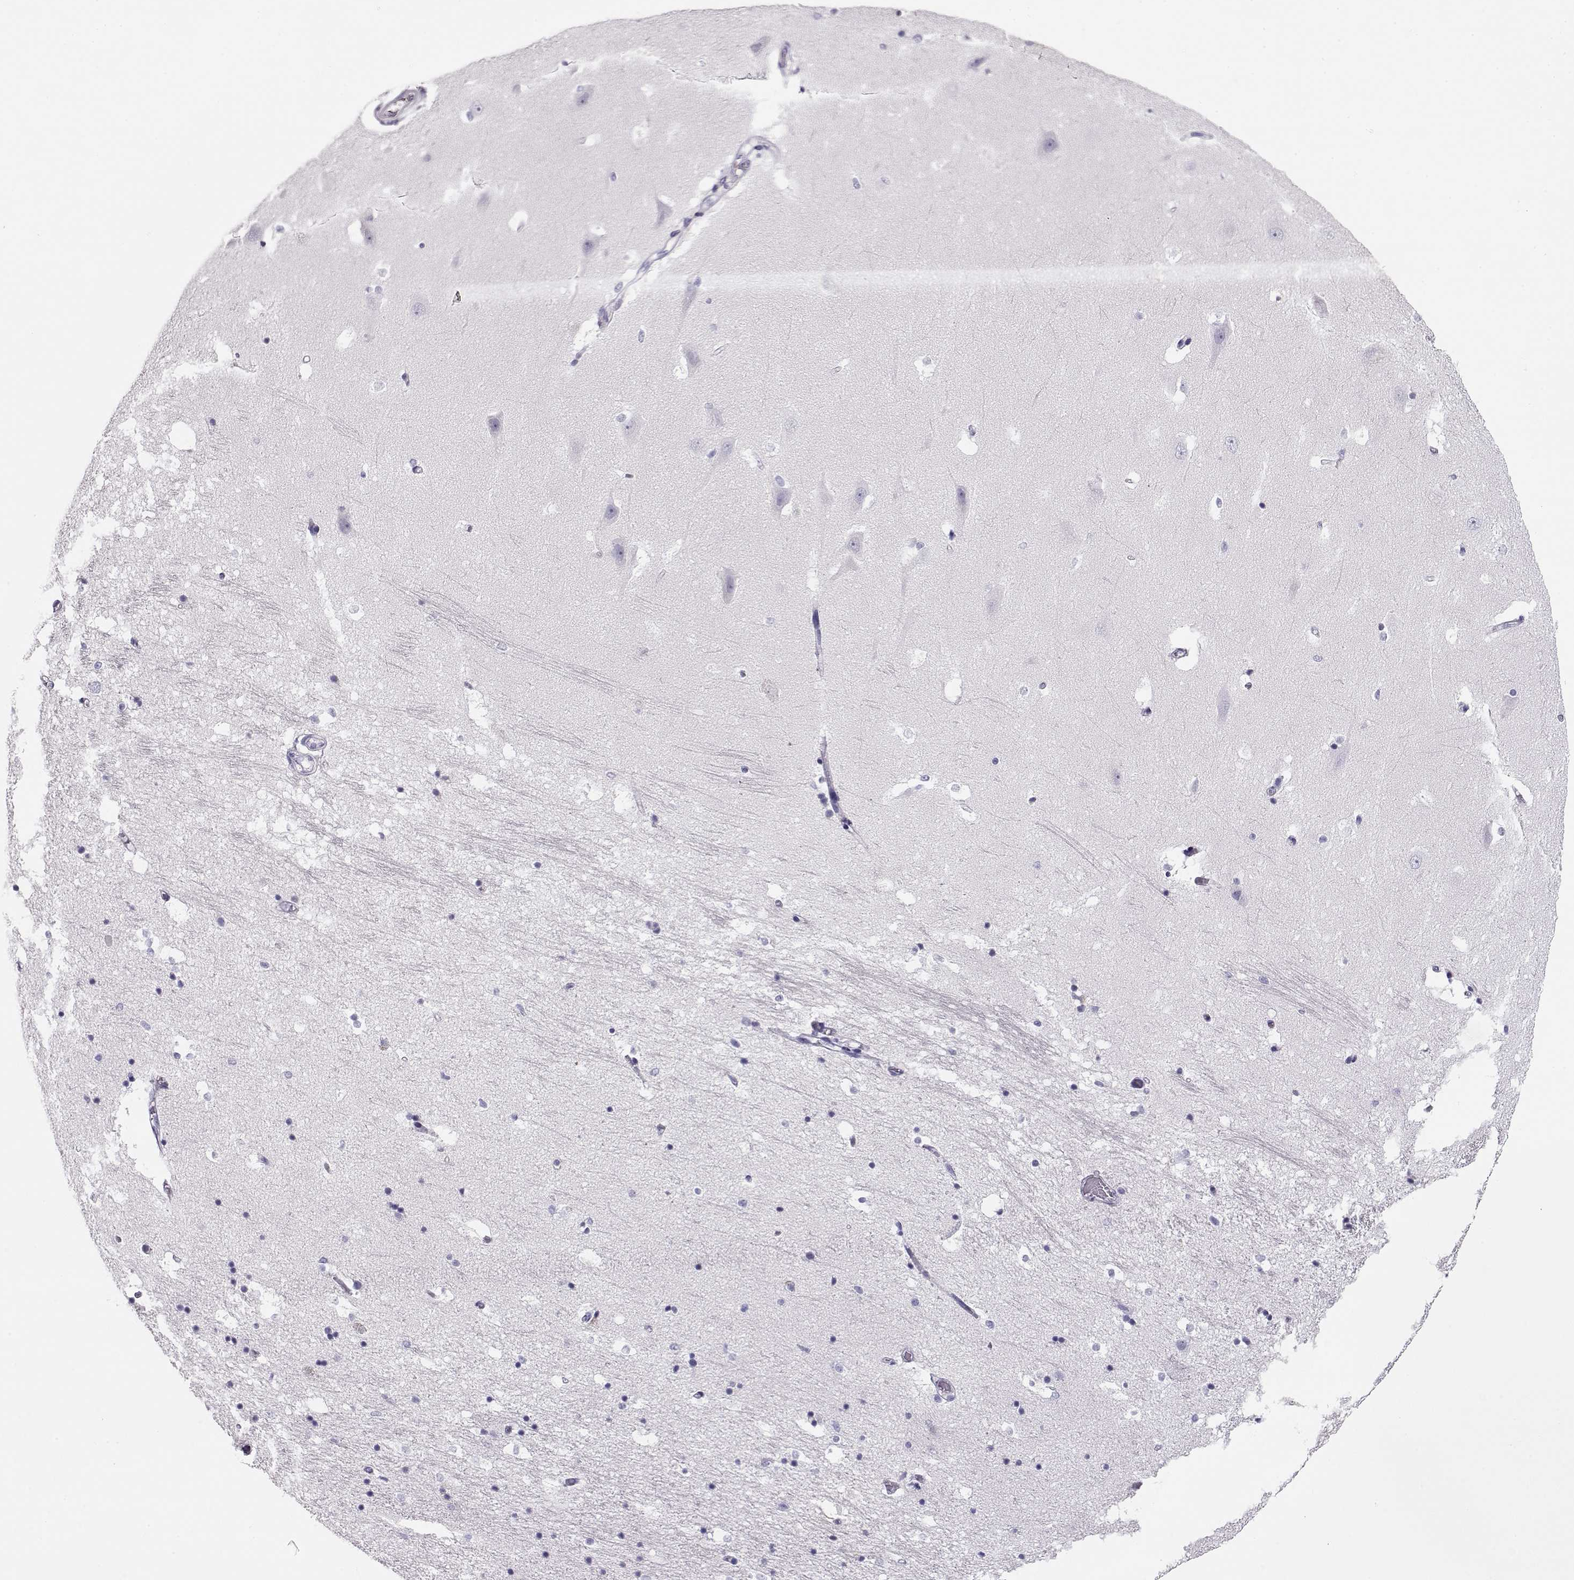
{"staining": {"intensity": "negative", "quantity": "none", "location": "none"}, "tissue": "hippocampus", "cell_type": "Glial cells", "image_type": "normal", "snomed": [{"axis": "morphology", "description": "Normal tissue, NOS"}, {"axis": "topography", "description": "Hippocampus"}], "caption": "There is no significant positivity in glial cells of hippocampus. Brightfield microscopy of IHC stained with DAB (brown) and hematoxylin (blue), captured at high magnification.", "gene": "CRX", "patient": {"sex": "male", "age": 44}}